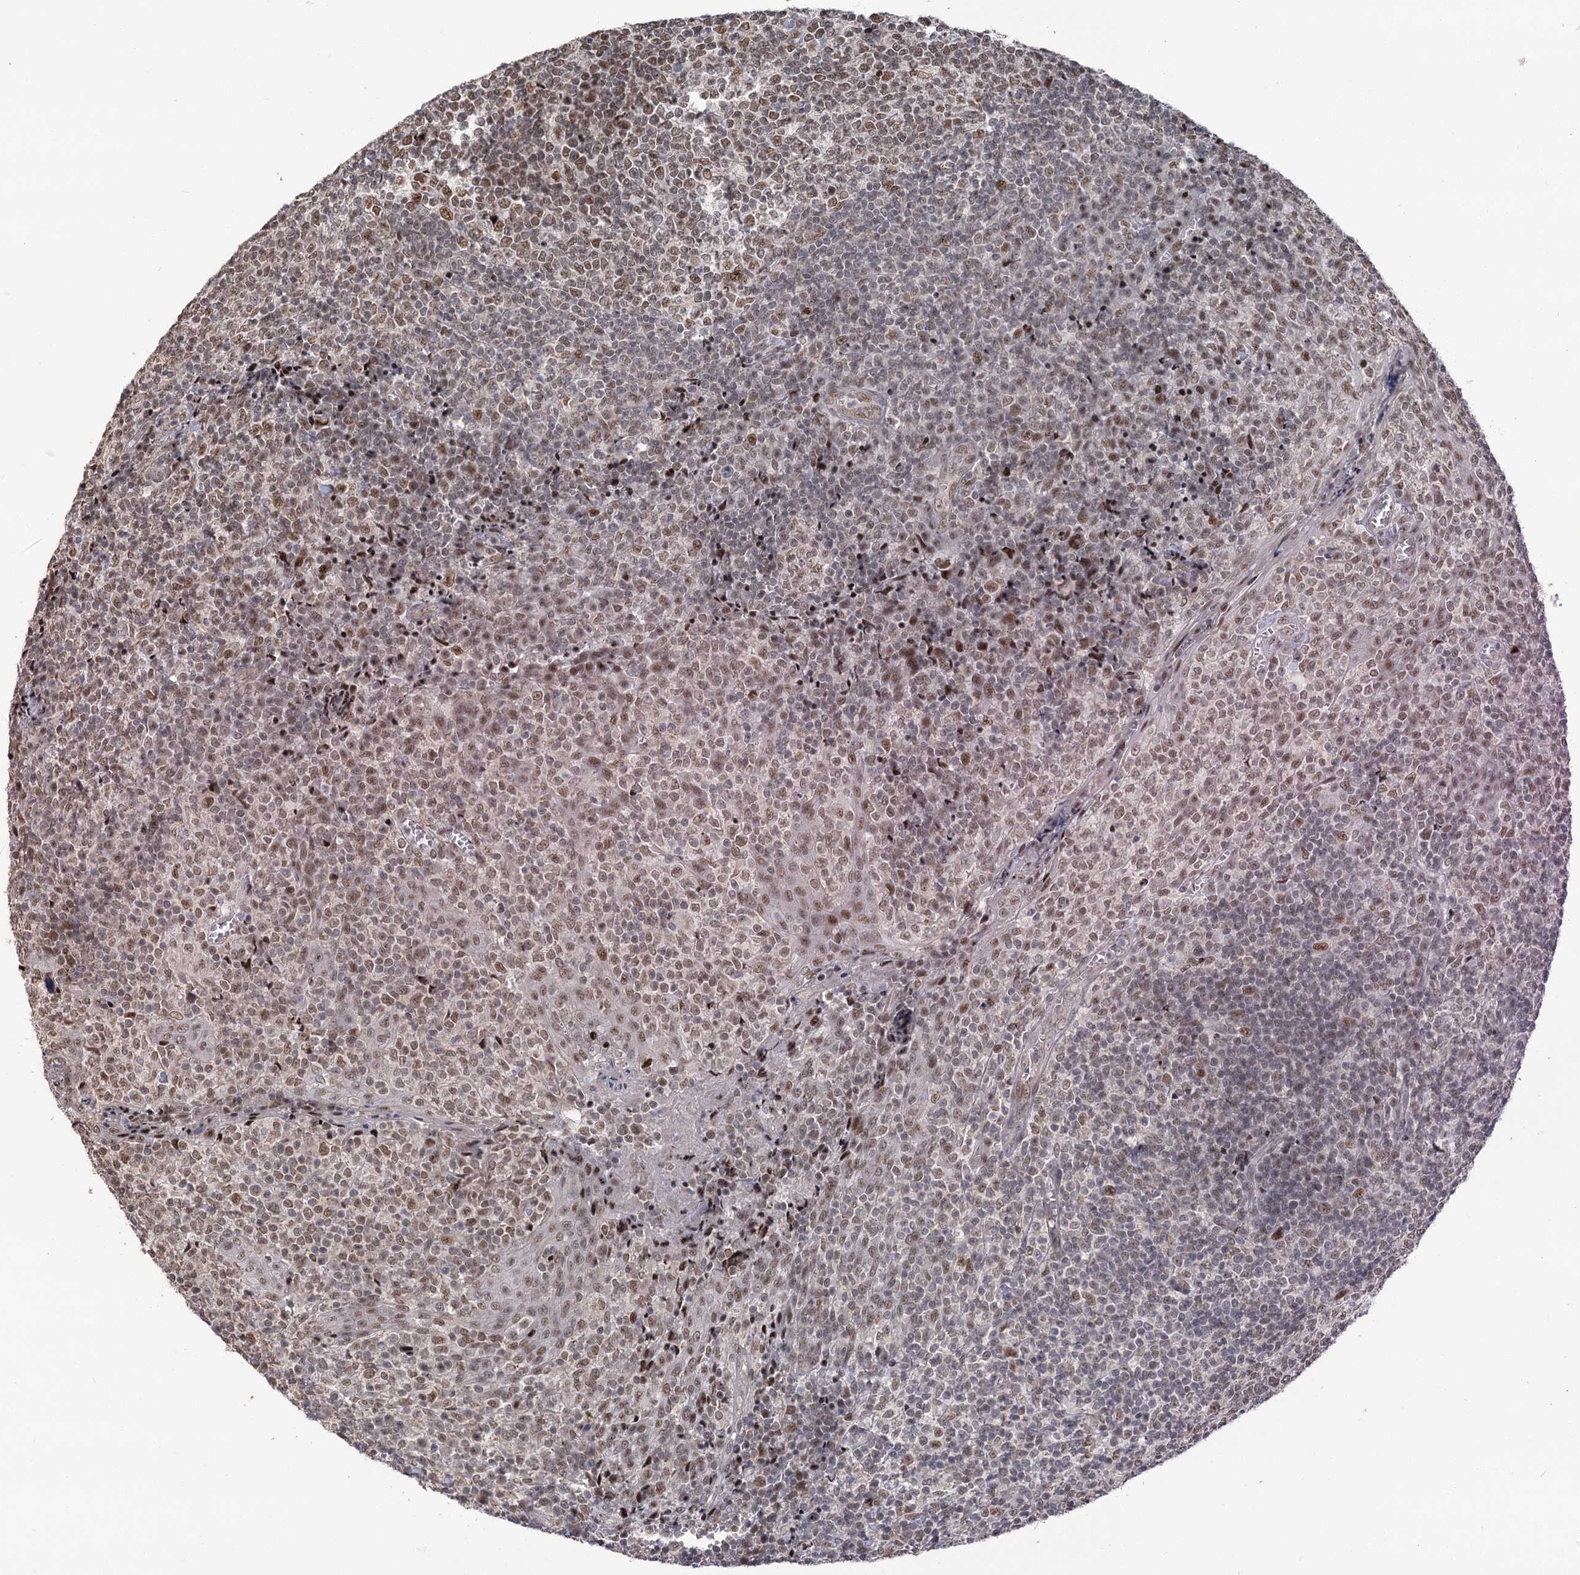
{"staining": {"intensity": "weak", "quantity": ">75%", "location": "nuclear"}, "tissue": "tonsil", "cell_type": "Germinal center cells", "image_type": "normal", "snomed": [{"axis": "morphology", "description": "Normal tissue, NOS"}, {"axis": "topography", "description": "Tonsil"}], "caption": "This is a histology image of immunohistochemistry staining of benign tonsil, which shows weak positivity in the nuclear of germinal center cells.", "gene": "WBP1L", "patient": {"sex": "female", "age": 19}}